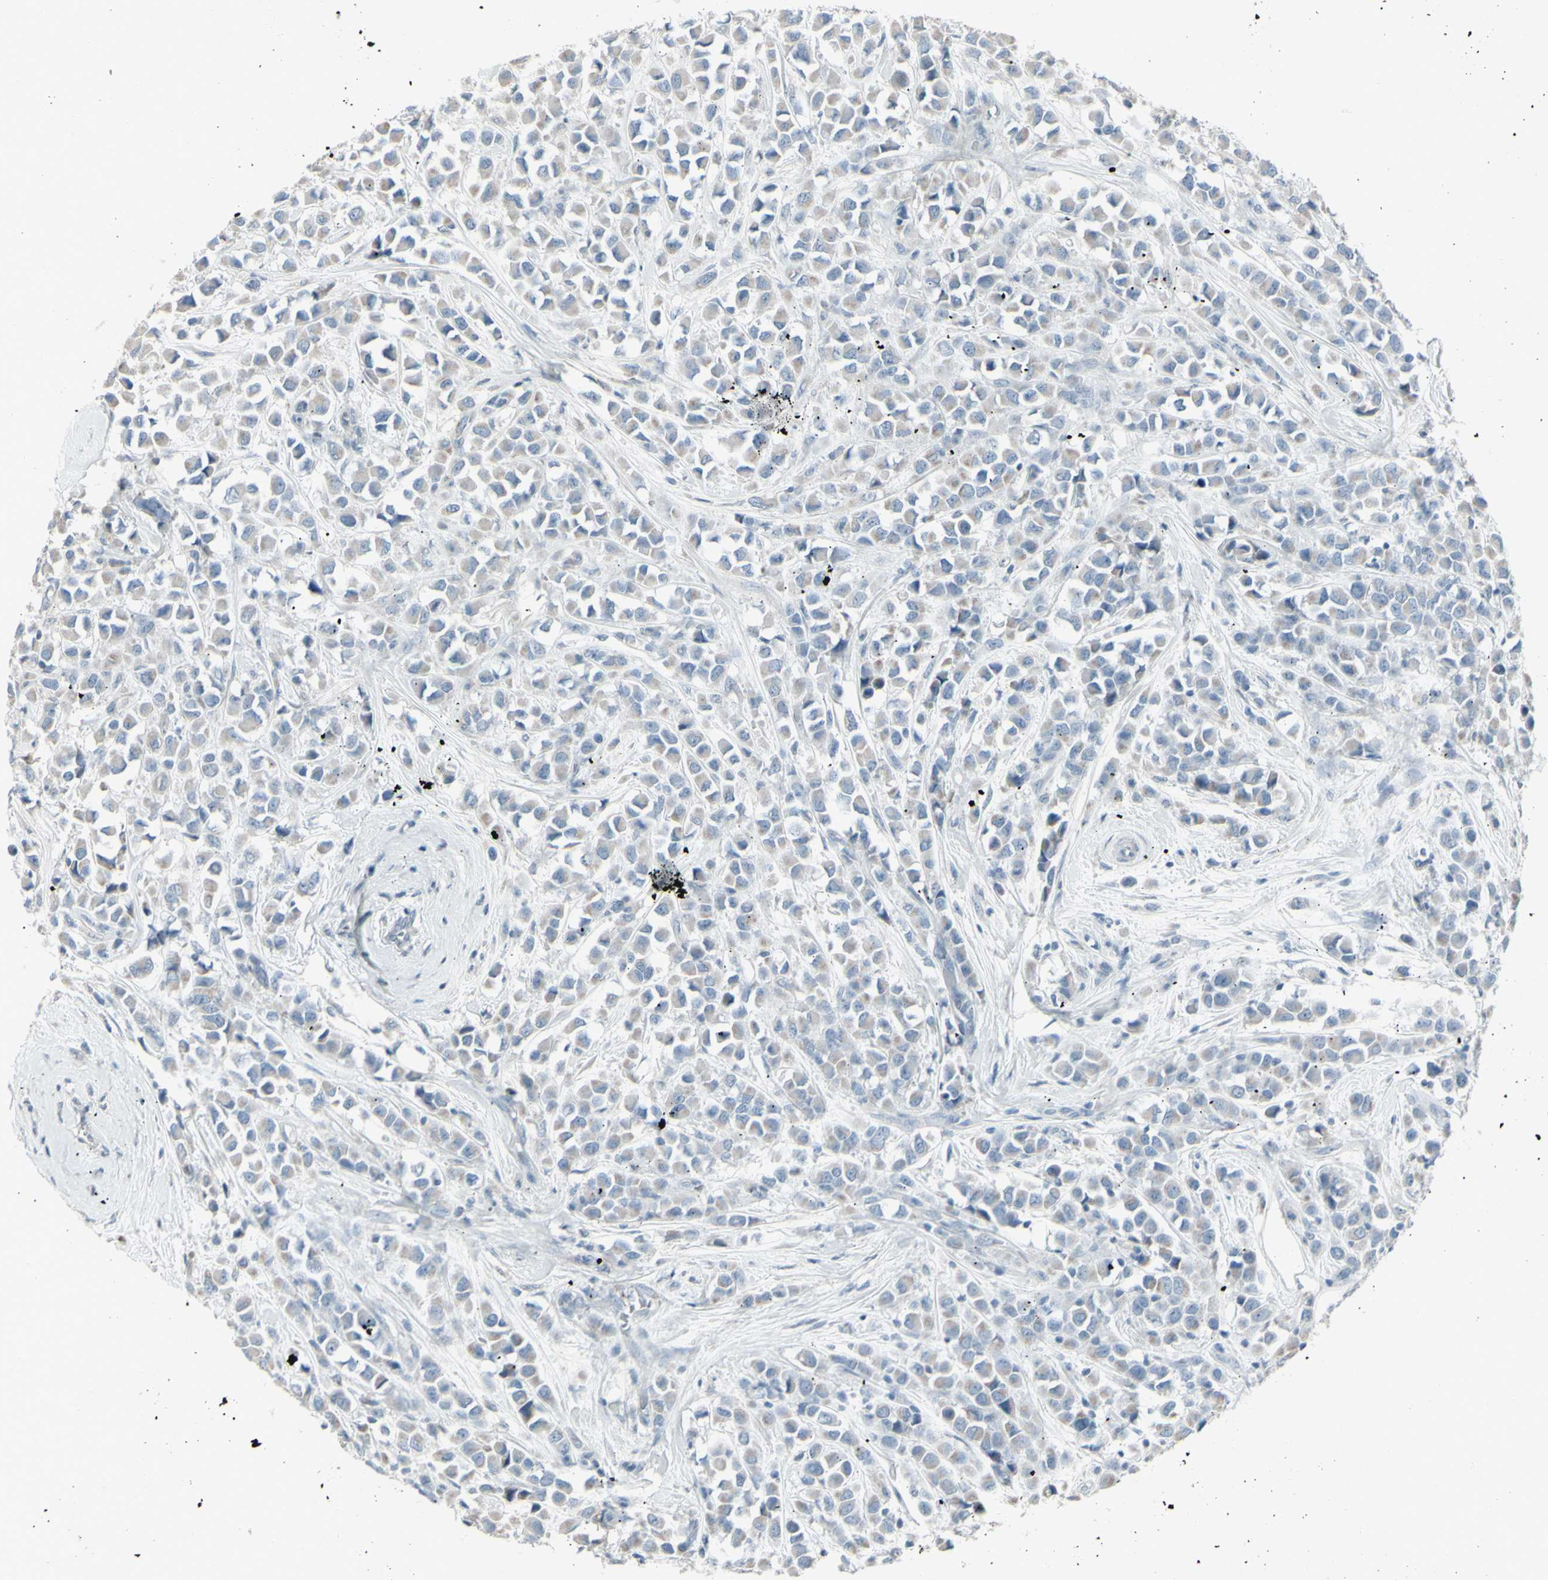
{"staining": {"intensity": "weak", "quantity": ">75%", "location": "cytoplasmic/membranous"}, "tissue": "breast cancer", "cell_type": "Tumor cells", "image_type": "cancer", "snomed": [{"axis": "morphology", "description": "Duct carcinoma"}, {"axis": "topography", "description": "Breast"}], "caption": "Immunohistochemical staining of human breast invasive ductal carcinoma shows low levels of weak cytoplasmic/membranous staining in approximately >75% of tumor cells.", "gene": "CD79B", "patient": {"sex": "female", "age": 61}}